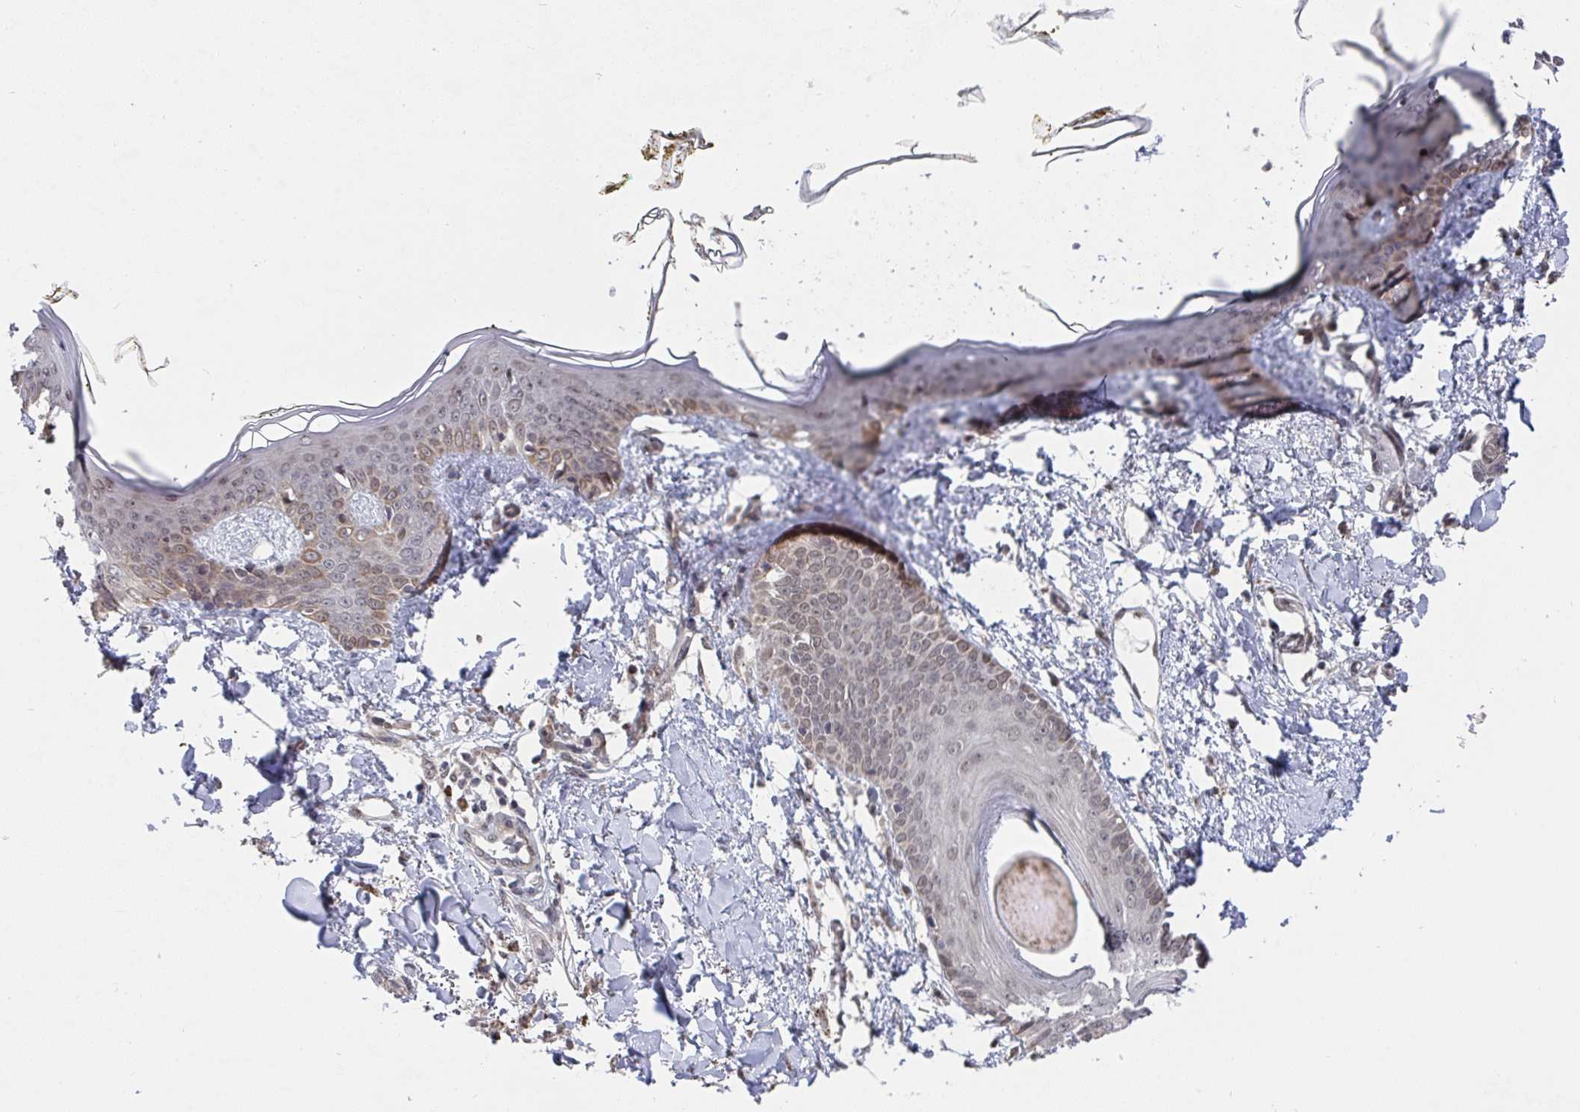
{"staining": {"intensity": "moderate", "quantity": ">75%", "location": "cytoplasmic/membranous,nuclear"}, "tissue": "skin", "cell_type": "Fibroblasts", "image_type": "normal", "snomed": [{"axis": "morphology", "description": "Normal tissue, NOS"}, {"axis": "topography", "description": "Skin"}], "caption": "Brown immunohistochemical staining in unremarkable human skin demonstrates moderate cytoplasmic/membranous,nuclear positivity in approximately >75% of fibroblasts.", "gene": "JMJD1C", "patient": {"sex": "female", "age": 34}}